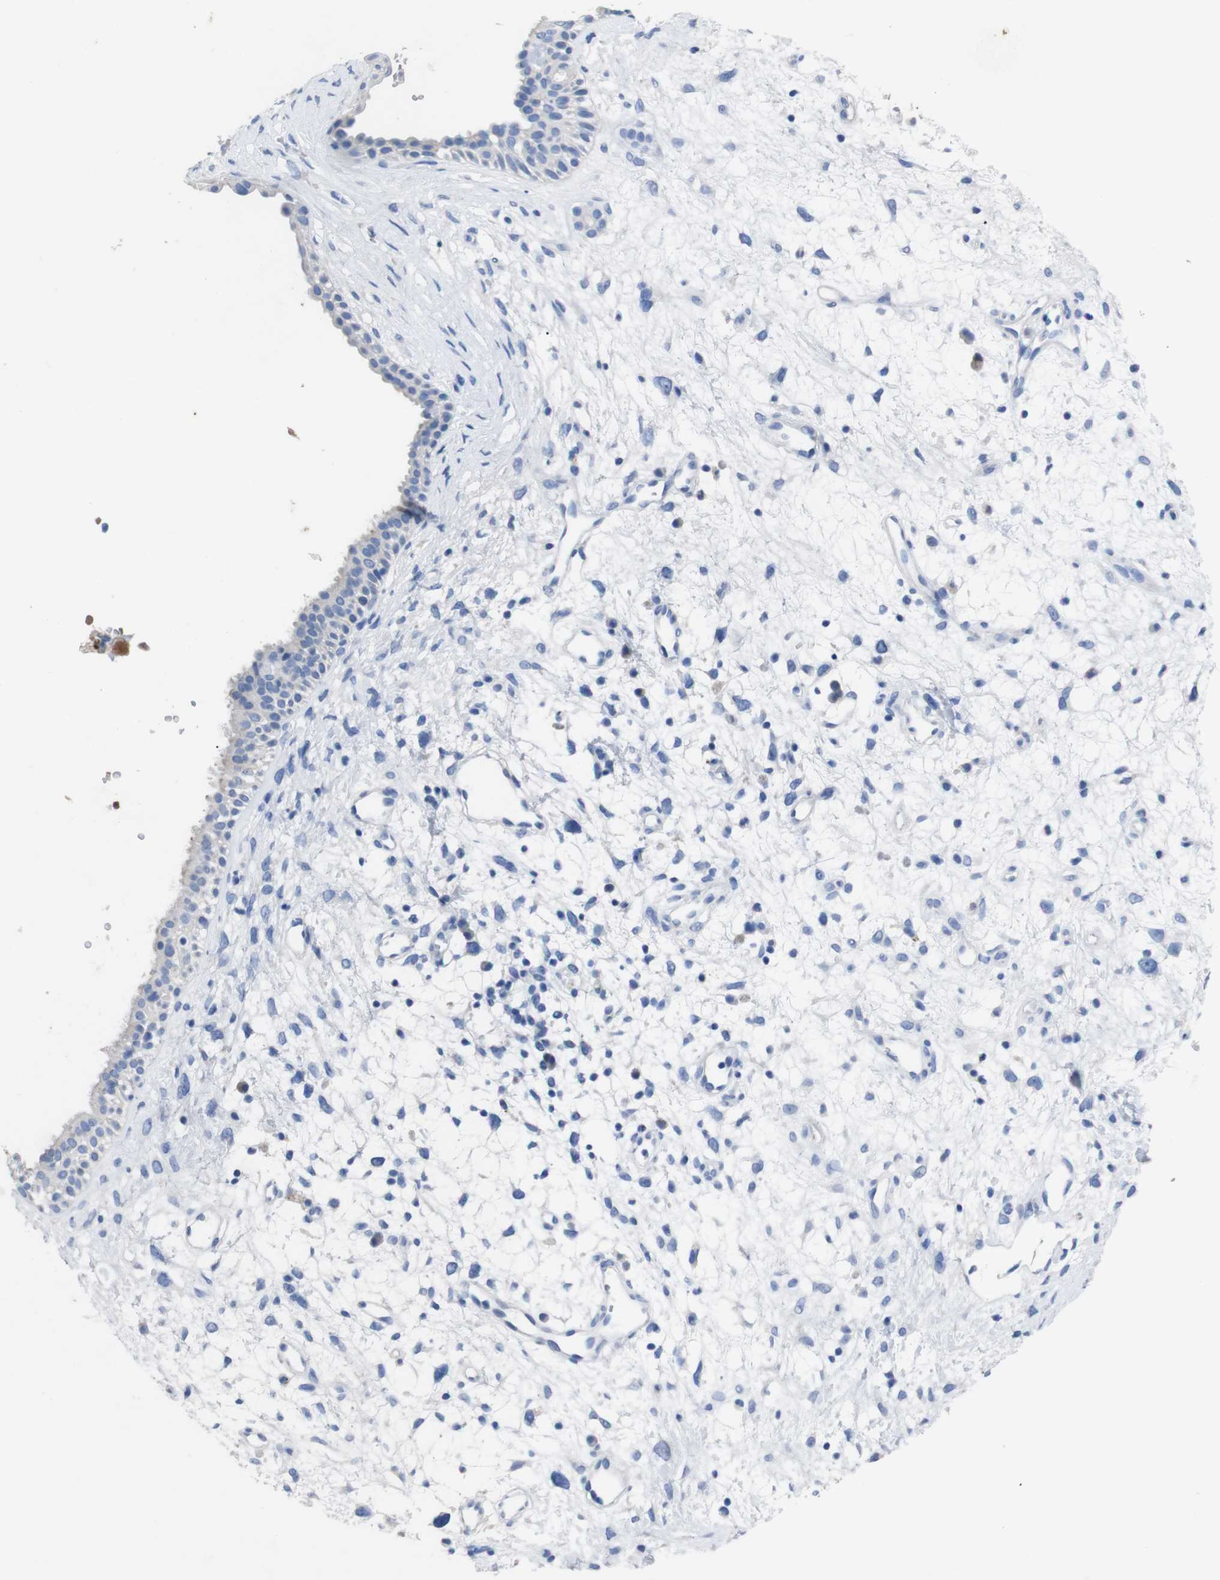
{"staining": {"intensity": "strong", "quantity": "<25%", "location": "cytoplasmic/membranous"}, "tissue": "nasopharynx", "cell_type": "Respiratory epithelial cells", "image_type": "normal", "snomed": [{"axis": "morphology", "description": "Normal tissue, NOS"}, {"axis": "topography", "description": "Nasopharynx"}], "caption": "Immunohistochemistry (IHC) of unremarkable nasopharynx shows medium levels of strong cytoplasmic/membranous positivity in approximately <25% of respiratory epithelial cells. Ihc stains the protein in brown and the nuclei are stained blue.", "gene": "GJB2", "patient": {"sex": "male", "age": 22}}